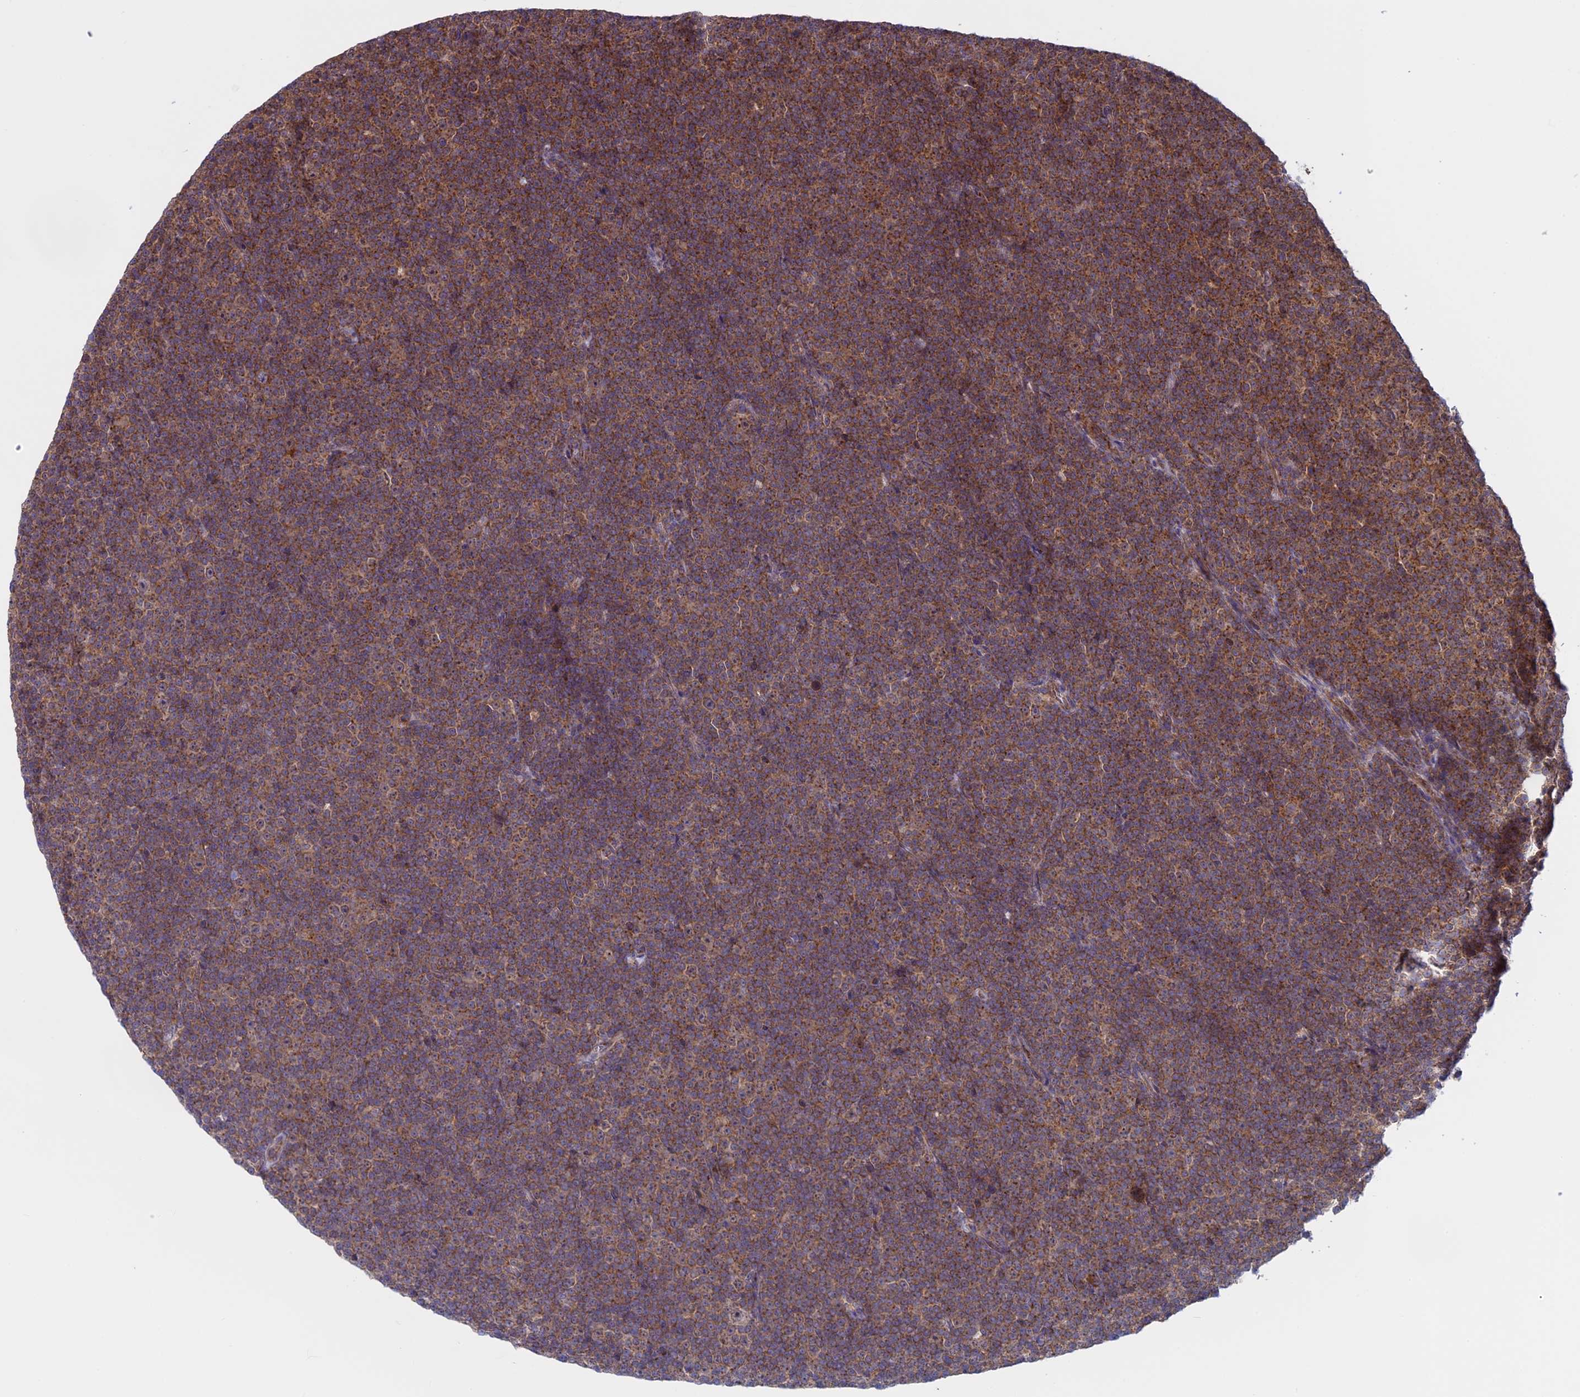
{"staining": {"intensity": "moderate", "quantity": ">75%", "location": "cytoplasmic/membranous"}, "tissue": "lymphoma", "cell_type": "Tumor cells", "image_type": "cancer", "snomed": [{"axis": "morphology", "description": "Malignant lymphoma, non-Hodgkin's type, Low grade"}, {"axis": "topography", "description": "Lymph node"}], "caption": "IHC photomicrograph of human lymphoma stained for a protein (brown), which displays medium levels of moderate cytoplasmic/membranous expression in about >75% of tumor cells.", "gene": "CLINT1", "patient": {"sex": "female", "age": 67}}